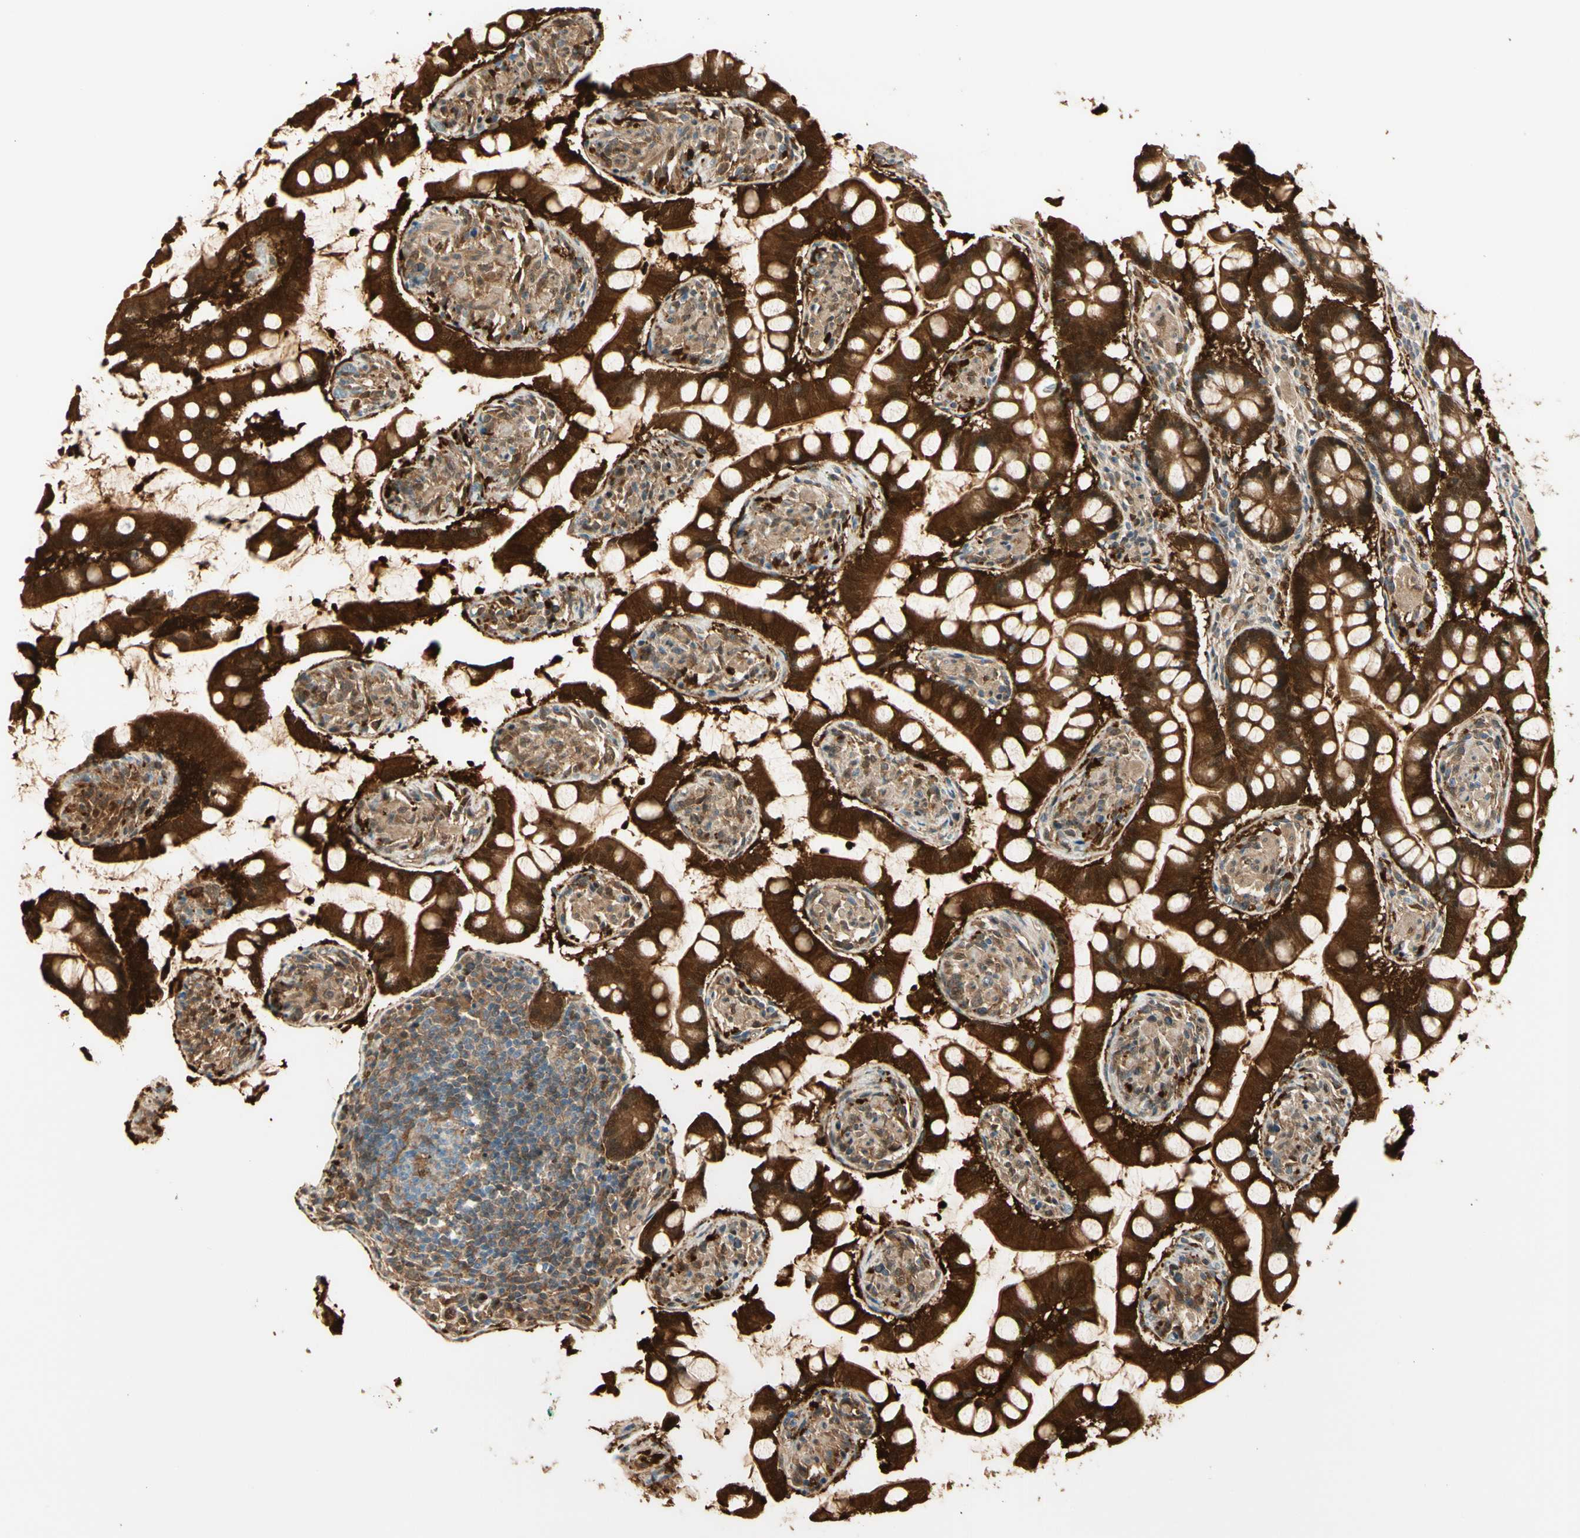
{"staining": {"intensity": "strong", "quantity": ">75%", "location": "cytoplasmic/membranous,nuclear"}, "tissue": "small intestine", "cell_type": "Glandular cells", "image_type": "normal", "snomed": [{"axis": "morphology", "description": "Normal tissue, NOS"}, {"axis": "topography", "description": "Small intestine"}], "caption": "Immunohistochemistry (IHC) image of normal small intestine: human small intestine stained using immunohistochemistry reveals high levels of strong protein expression localized specifically in the cytoplasmic/membranous,nuclear of glandular cells, appearing as a cytoplasmic/membranous,nuclear brown color.", "gene": "SERPINB6", "patient": {"sex": "male", "age": 41}}